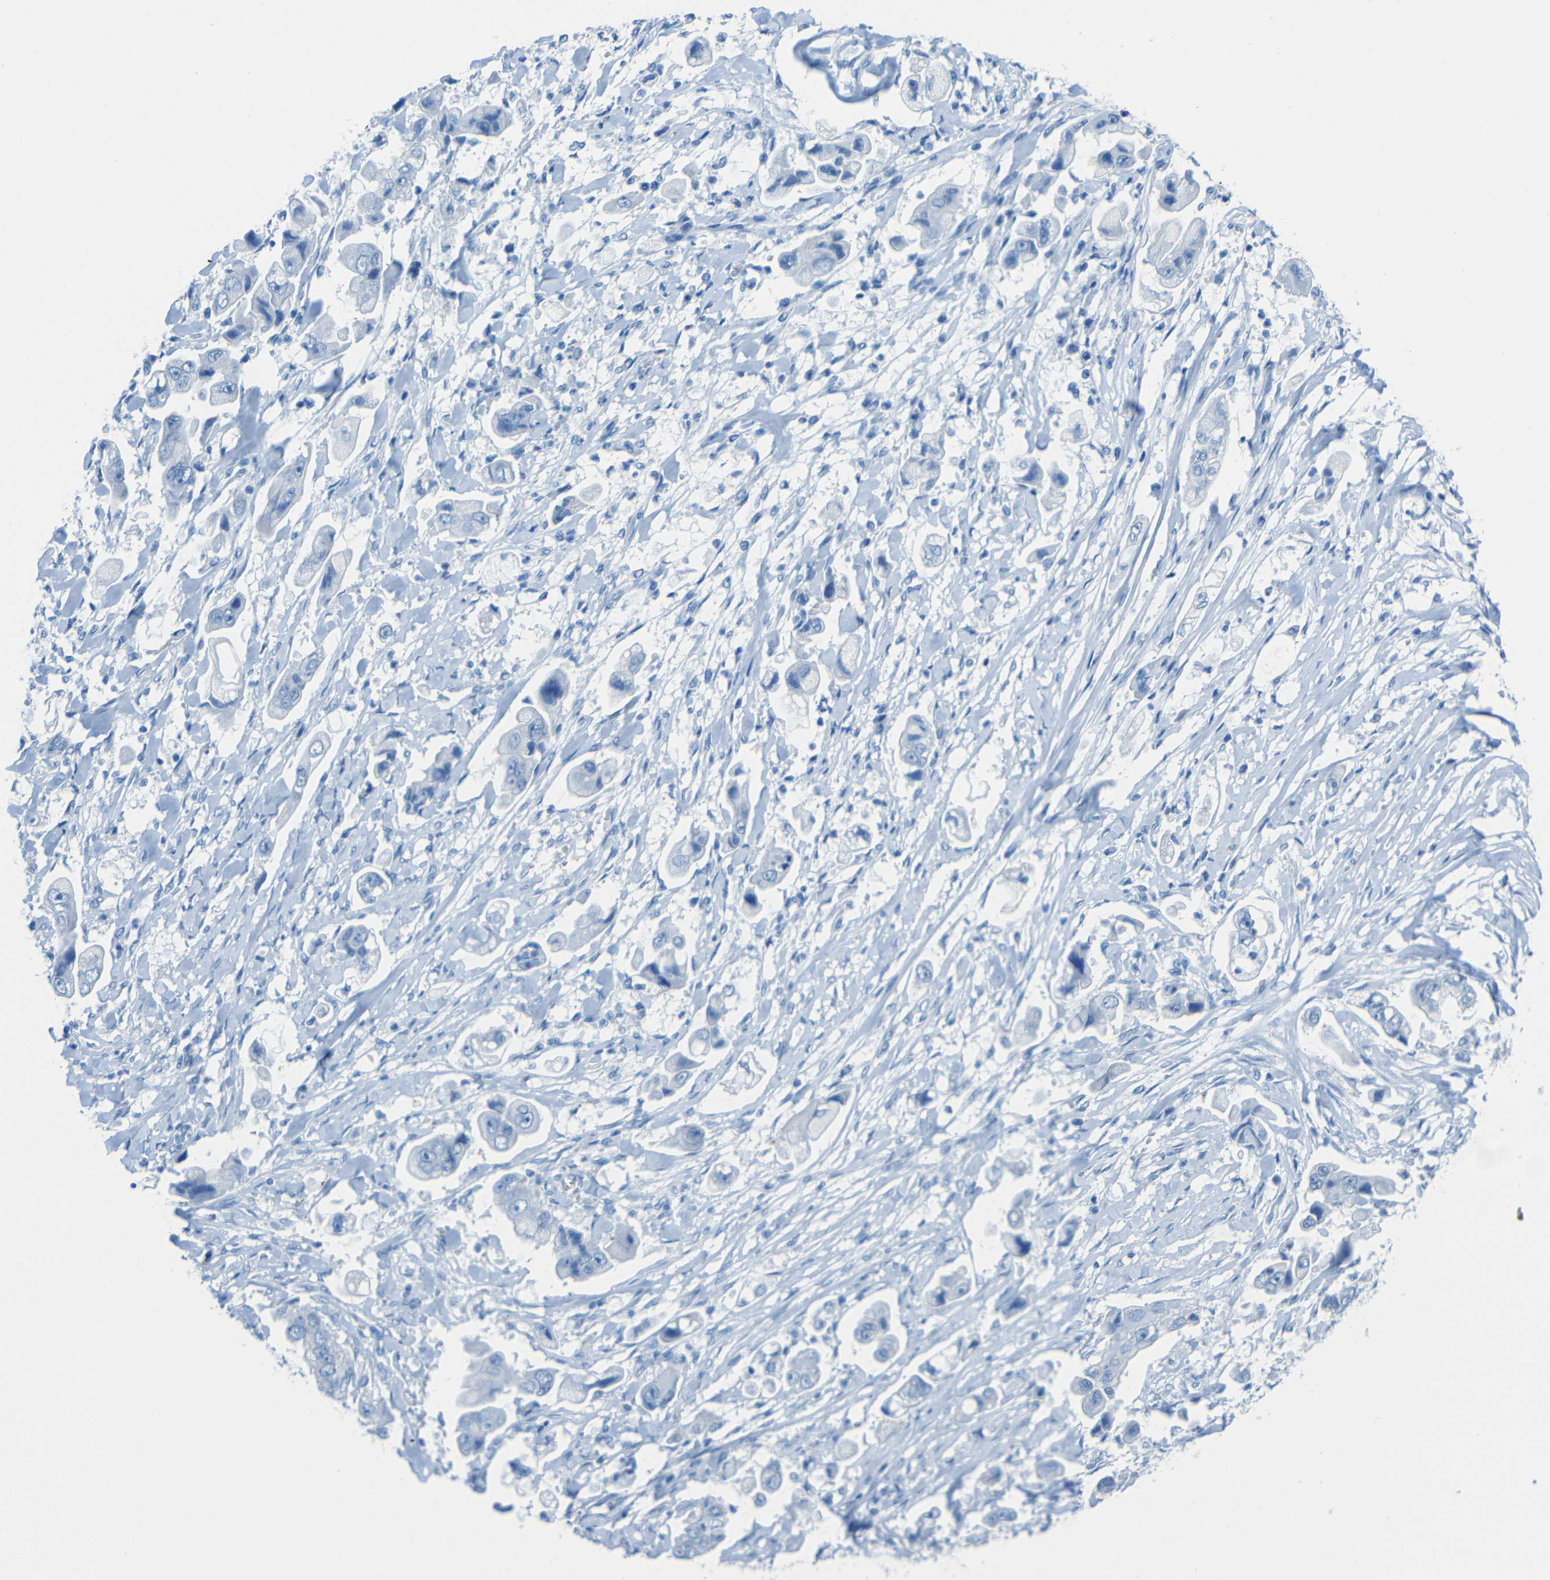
{"staining": {"intensity": "negative", "quantity": "none", "location": "none"}, "tissue": "stomach cancer", "cell_type": "Tumor cells", "image_type": "cancer", "snomed": [{"axis": "morphology", "description": "Adenocarcinoma, NOS"}, {"axis": "topography", "description": "Stomach"}], "caption": "Immunohistochemistry (IHC) image of human stomach adenocarcinoma stained for a protein (brown), which reveals no expression in tumor cells. (DAB immunohistochemistry, high magnification).", "gene": "TUBB4B", "patient": {"sex": "male", "age": 62}}